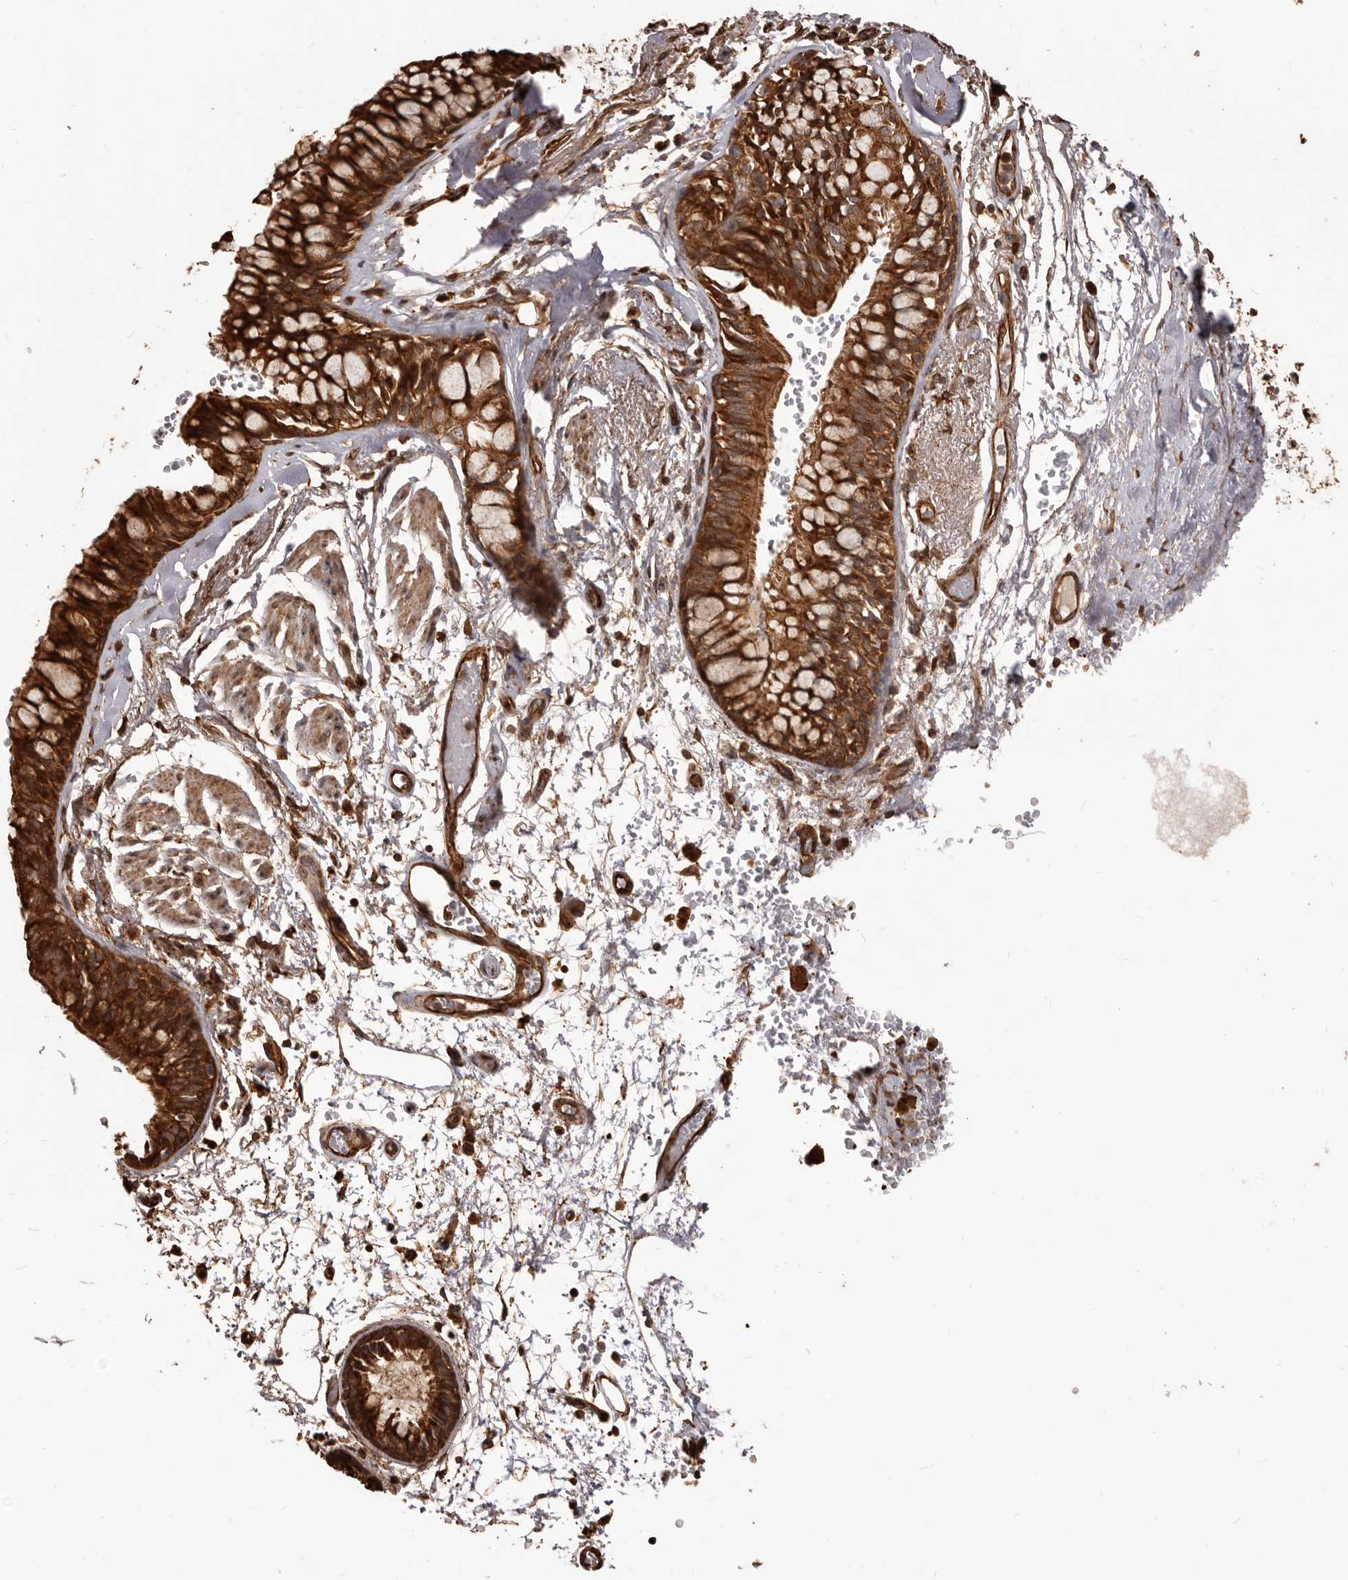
{"staining": {"intensity": "strong", "quantity": ">75%", "location": "cytoplasmic/membranous"}, "tissue": "bronchus", "cell_type": "Respiratory epithelial cells", "image_type": "normal", "snomed": [{"axis": "morphology", "description": "Normal tissue, NOS"}, {"axis": "topography", "description": "Cartilage tissue"}, {"axis": "topography", "description": "Bronchus"}], "caption": "Protein expression analysis of normal bronchus displays strong cytoplasmic/membranous expression in approximately >75% of respiratory epithelial cells.", "gene": "MTO1", "patient": {"sex": "female", "age": 73}}